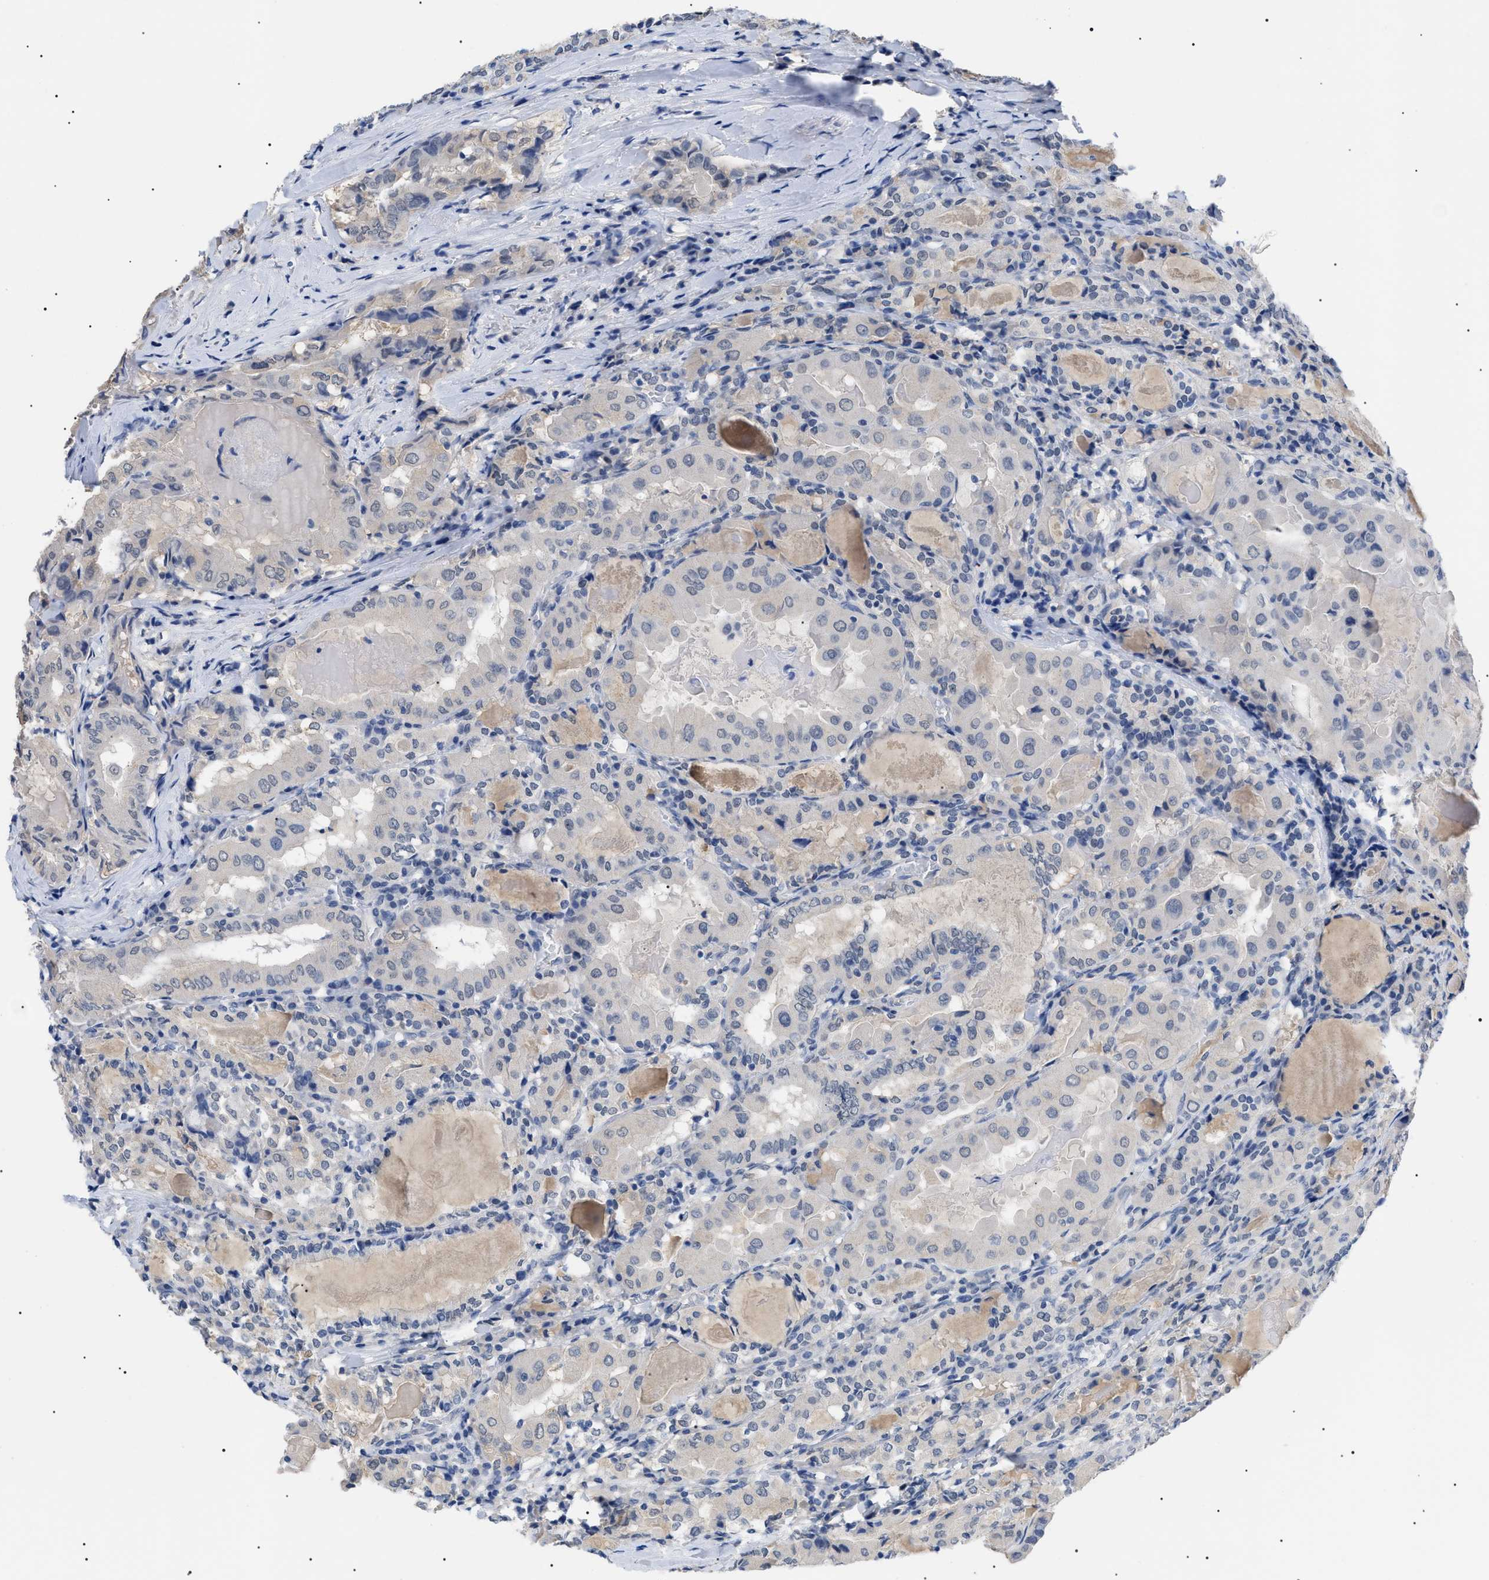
{"staining": {"intensity": "weak", "quantity": "25%-75%", "location": "cytoplasmic/membranous"}, "tissue": "thyroid cancer", "cell_type": "Tumor cells", "image_type": "cancer", "snomed": [{"axis": "morphology", "description": "Papillary adenocarcinoma, NOS"}, {"axis": "topography", "description": "Thyroid gland"}], "caption": "Protein staining shows weak cytoplasmic/membranous staining in about 25%-75% of tumor cells in thyroid papillary adenocarcinoma.", "gene": "PRRT2", "patient": {"sex": "female", "age": 42}}